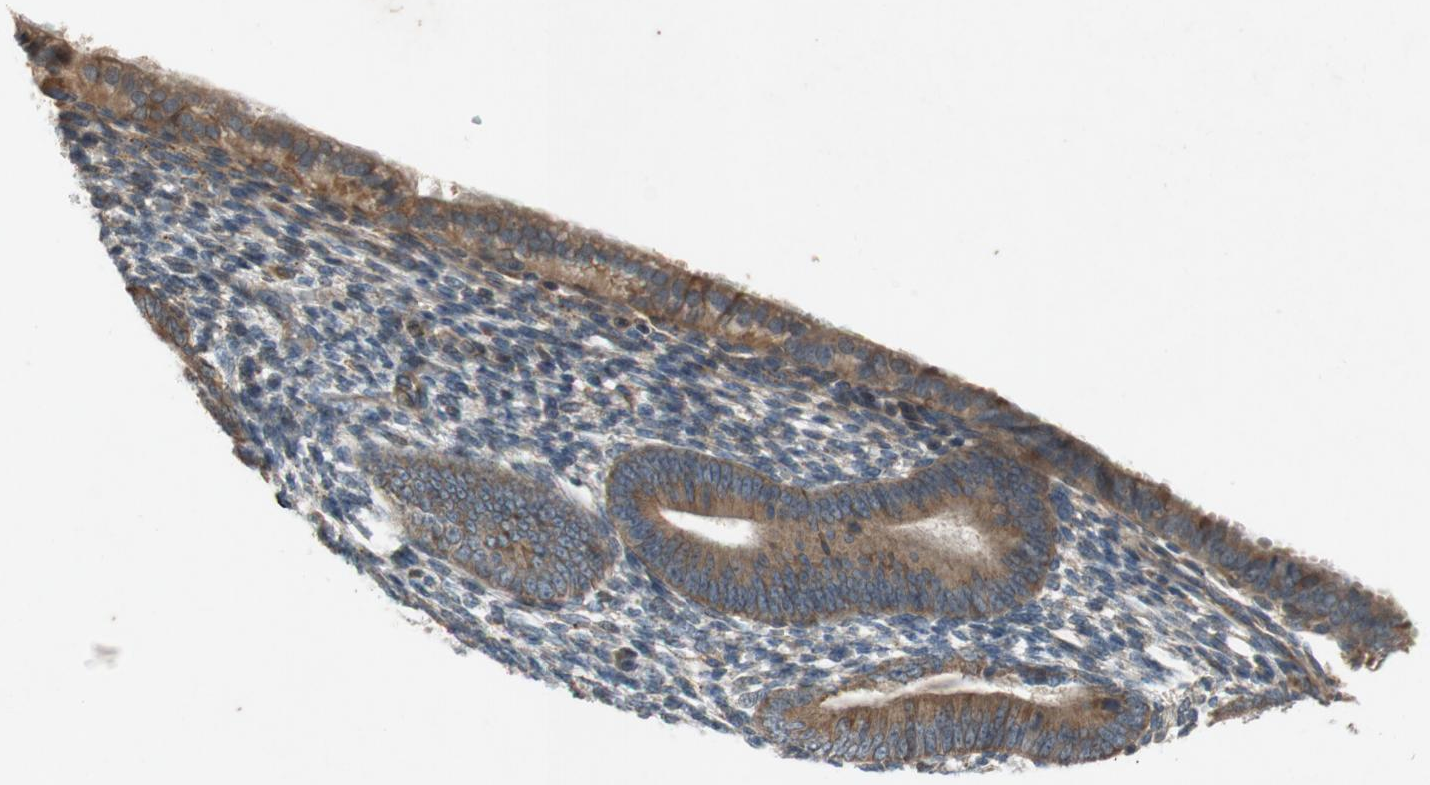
{"staining": {"intensity": "negative", "quantity": "none", "location": "none"}, "tissue": "endometrium", "cell_type": "Cells in endometrial stroma", "image_type": "normal", "snomed": [{"axis": "morphology", "description": "Normal tissue, NOS"}, {"axis": "topography", "description": "Endometrium"}], "caption": "Cells in endometrial stroma show no significant positivity in benign endometrium. (DAB (3,3'-diaminobenzidine) immunohistochemistry (IHC) with hematoxylin counter stain).", "gene": "ATP2C1", "patient": {"sex": "female", "age": 57}}